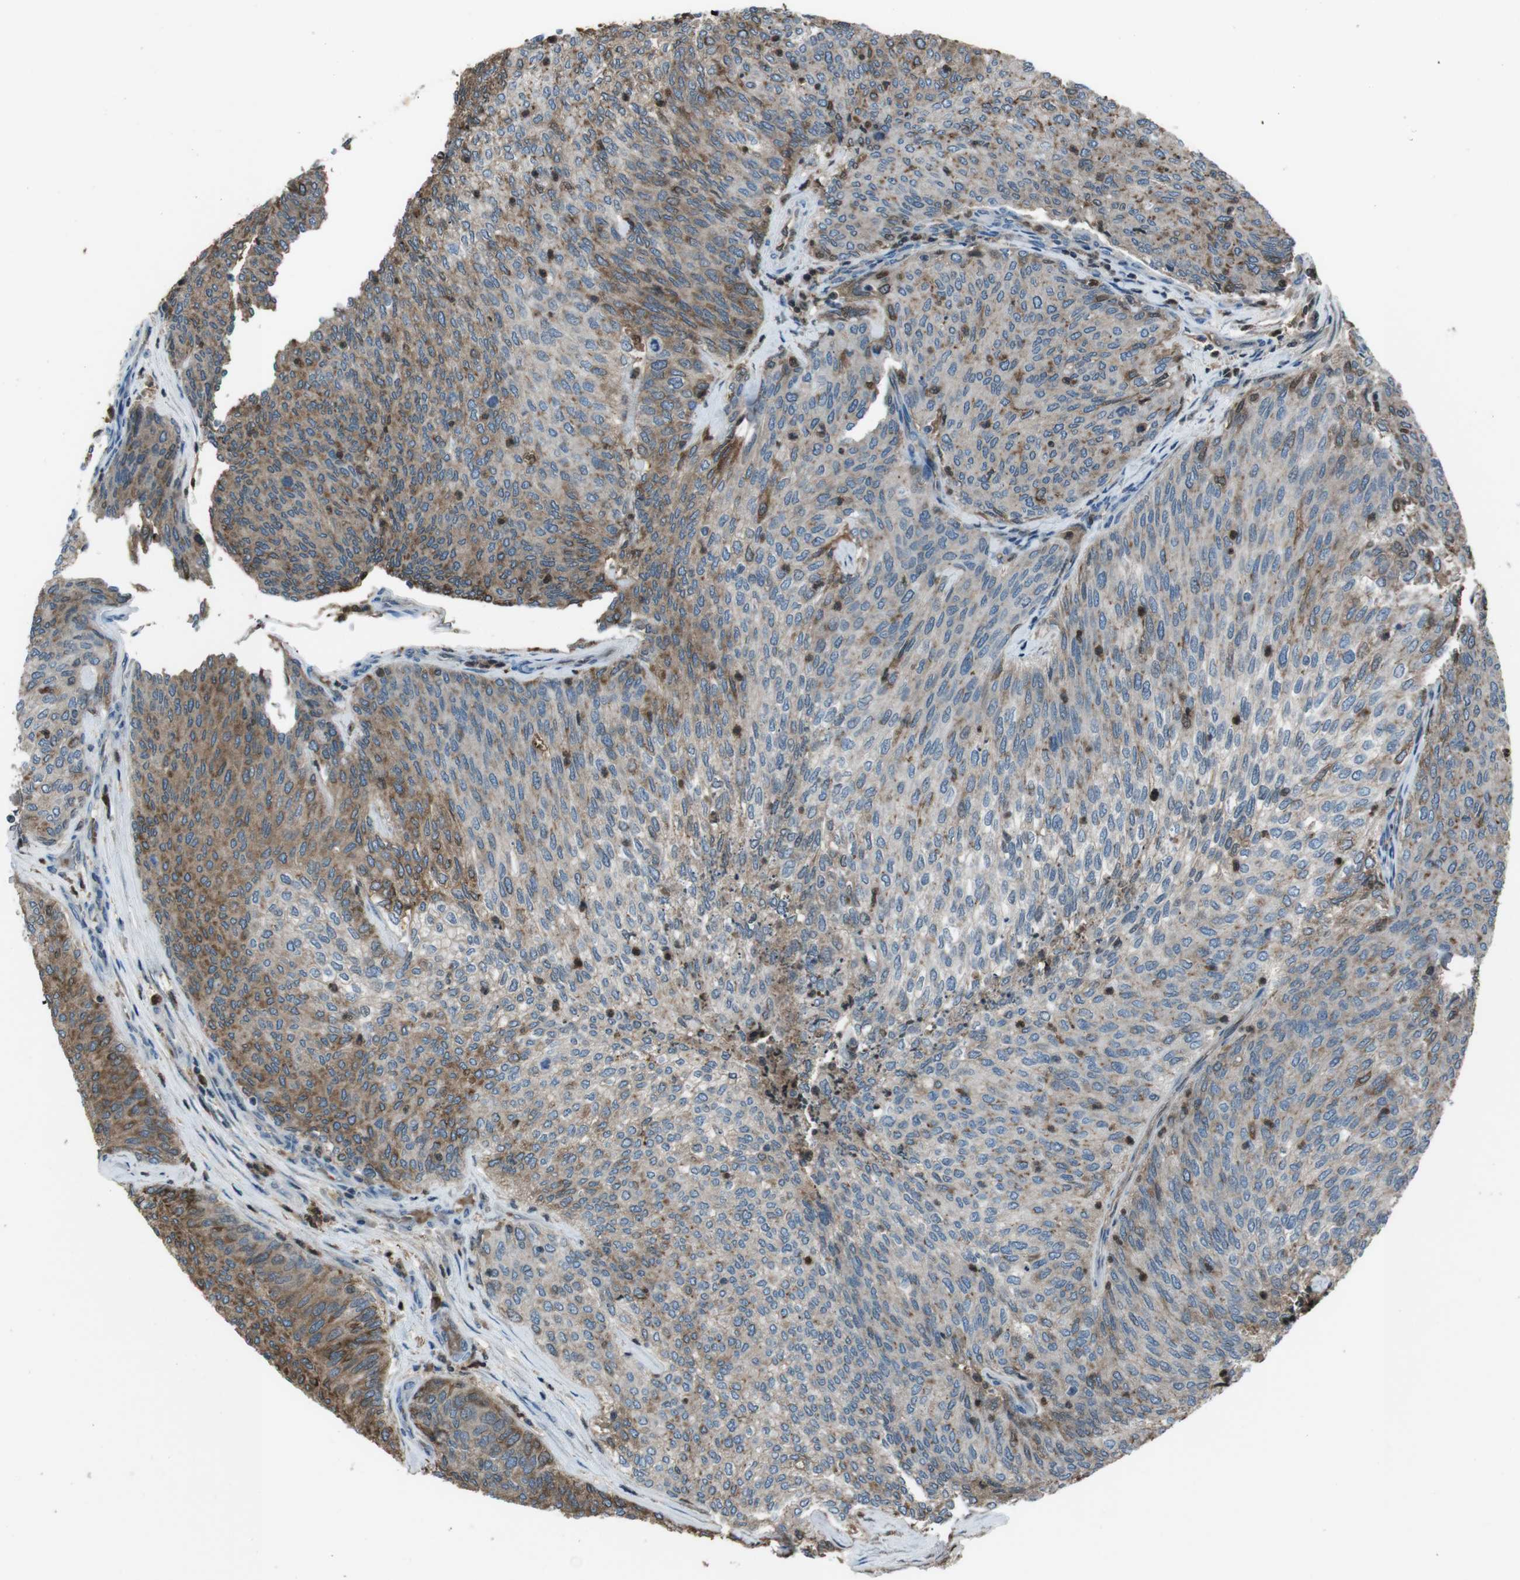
{"staining": {"intensity": "moderate", "quantity": ">75%", "location": "cytoplasmic/membranous"}, "tissue": "urothelial cancer", "cell_type": "Tumor cells", "image_type": "cancer", "snomed": [{"axis": "morphology", "description": "Urothelial carcinoma, Low grade"}, {"axis": "topography", "description": "Urinary bladder"}], "caption": "Moderate cytoplasmic/membranous expression for a protein is seen in about >75% of tumor cells of urothelial carcinoma (low-grade) using IHC.", "gene": "UGT1A6", "patient": {"sex": "female", "age": 79}}